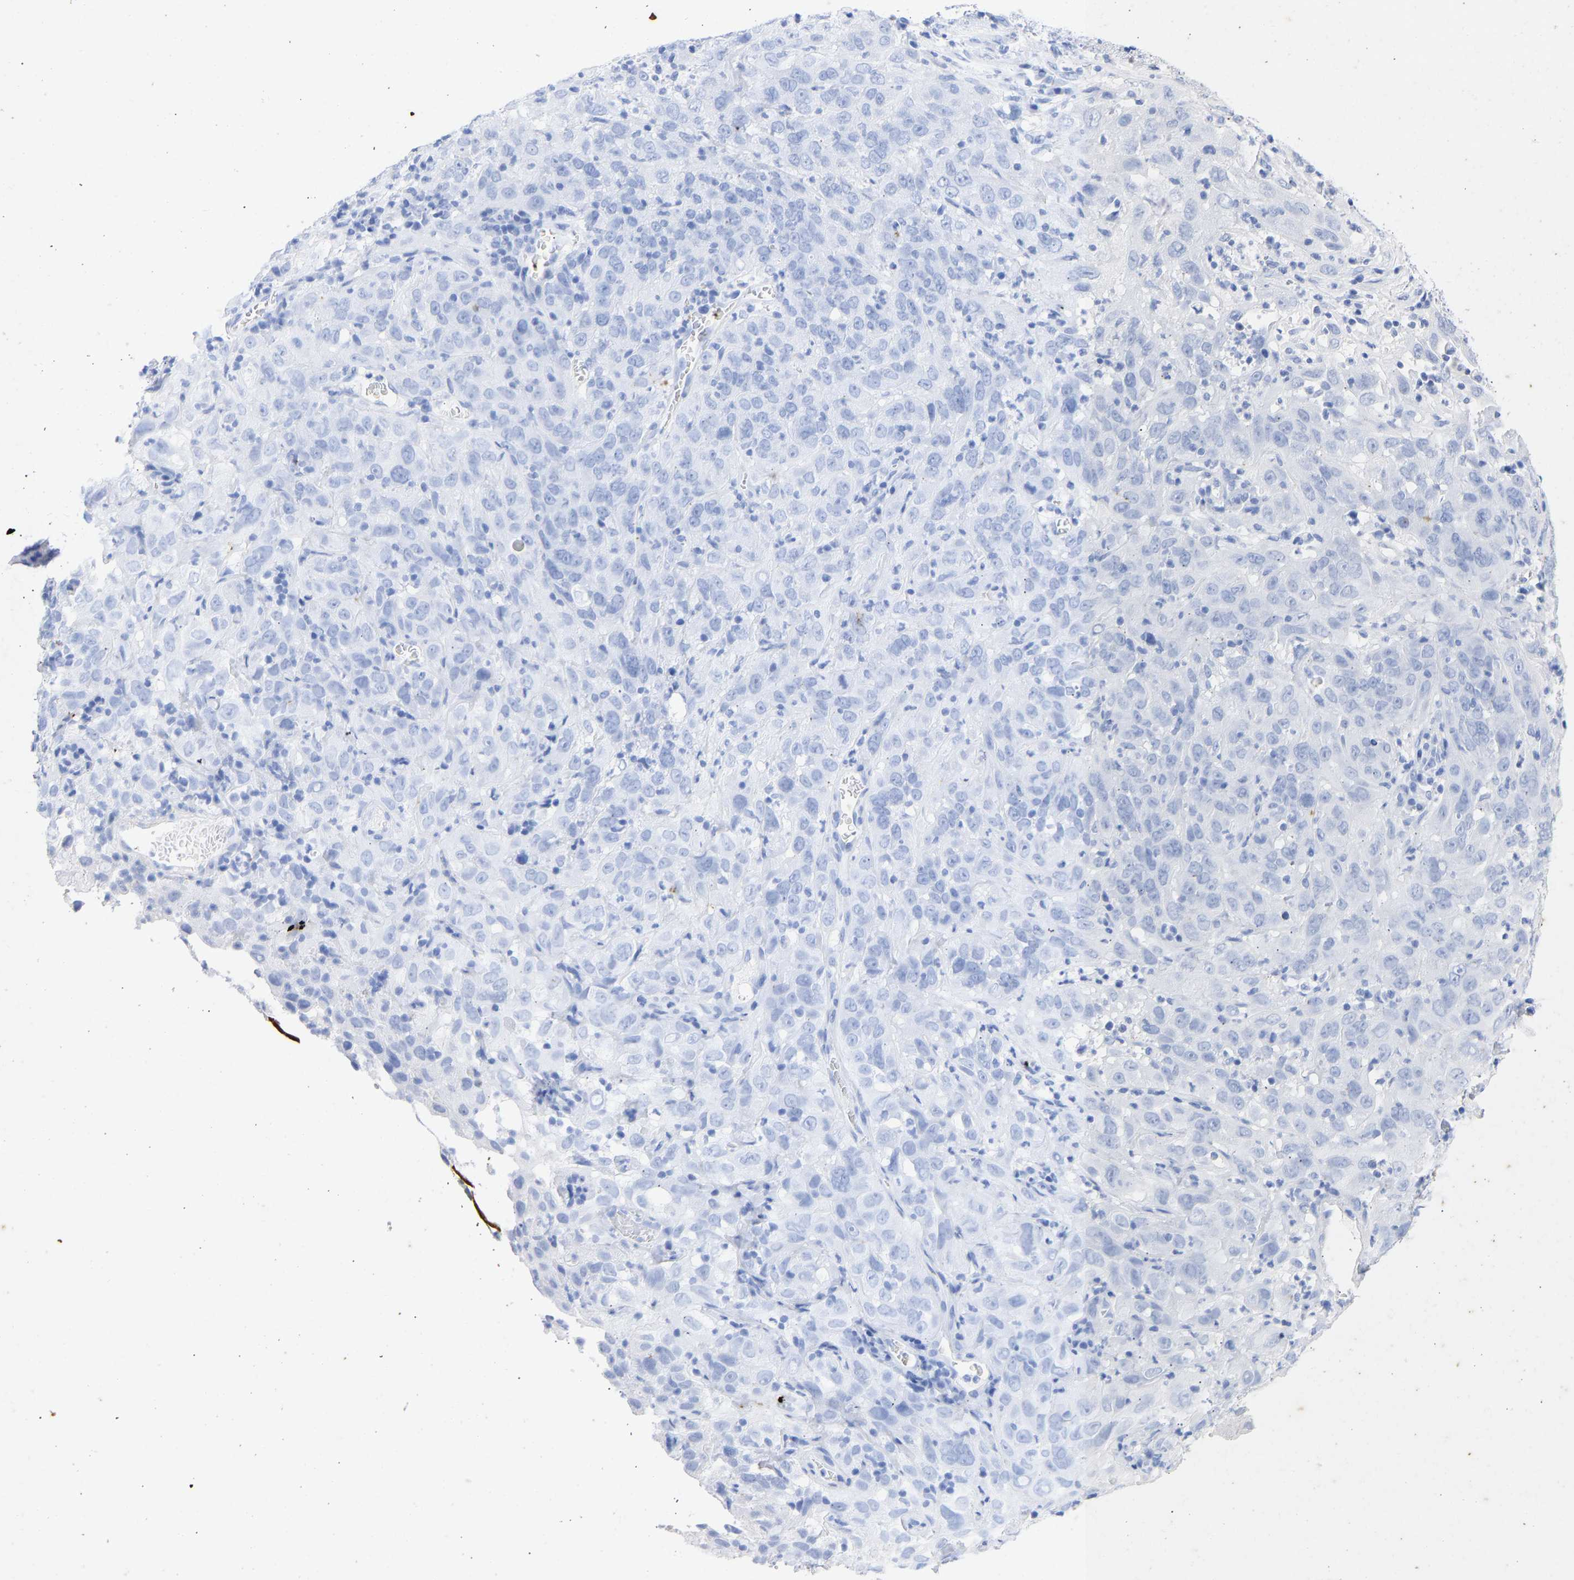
{"staining": {"intensity": "negative", "quantity": "none", "location": "none"}, "tissue": "cervical cancer", "cell_type": "Tumor cells", "image_type": "cancer", "snomed": [{"axis": "morphology", "description": "Squamous cell carcinoma, NOS"}, {"axis": "topography", "description": "Cervix"}], "caption": "Cervical squamous cell carcinoma was stained to show a protein in brown. There is no significant expression in tumor cells.", "gene": "KRT1", "patient": {"sex": "female", "age": 32}}